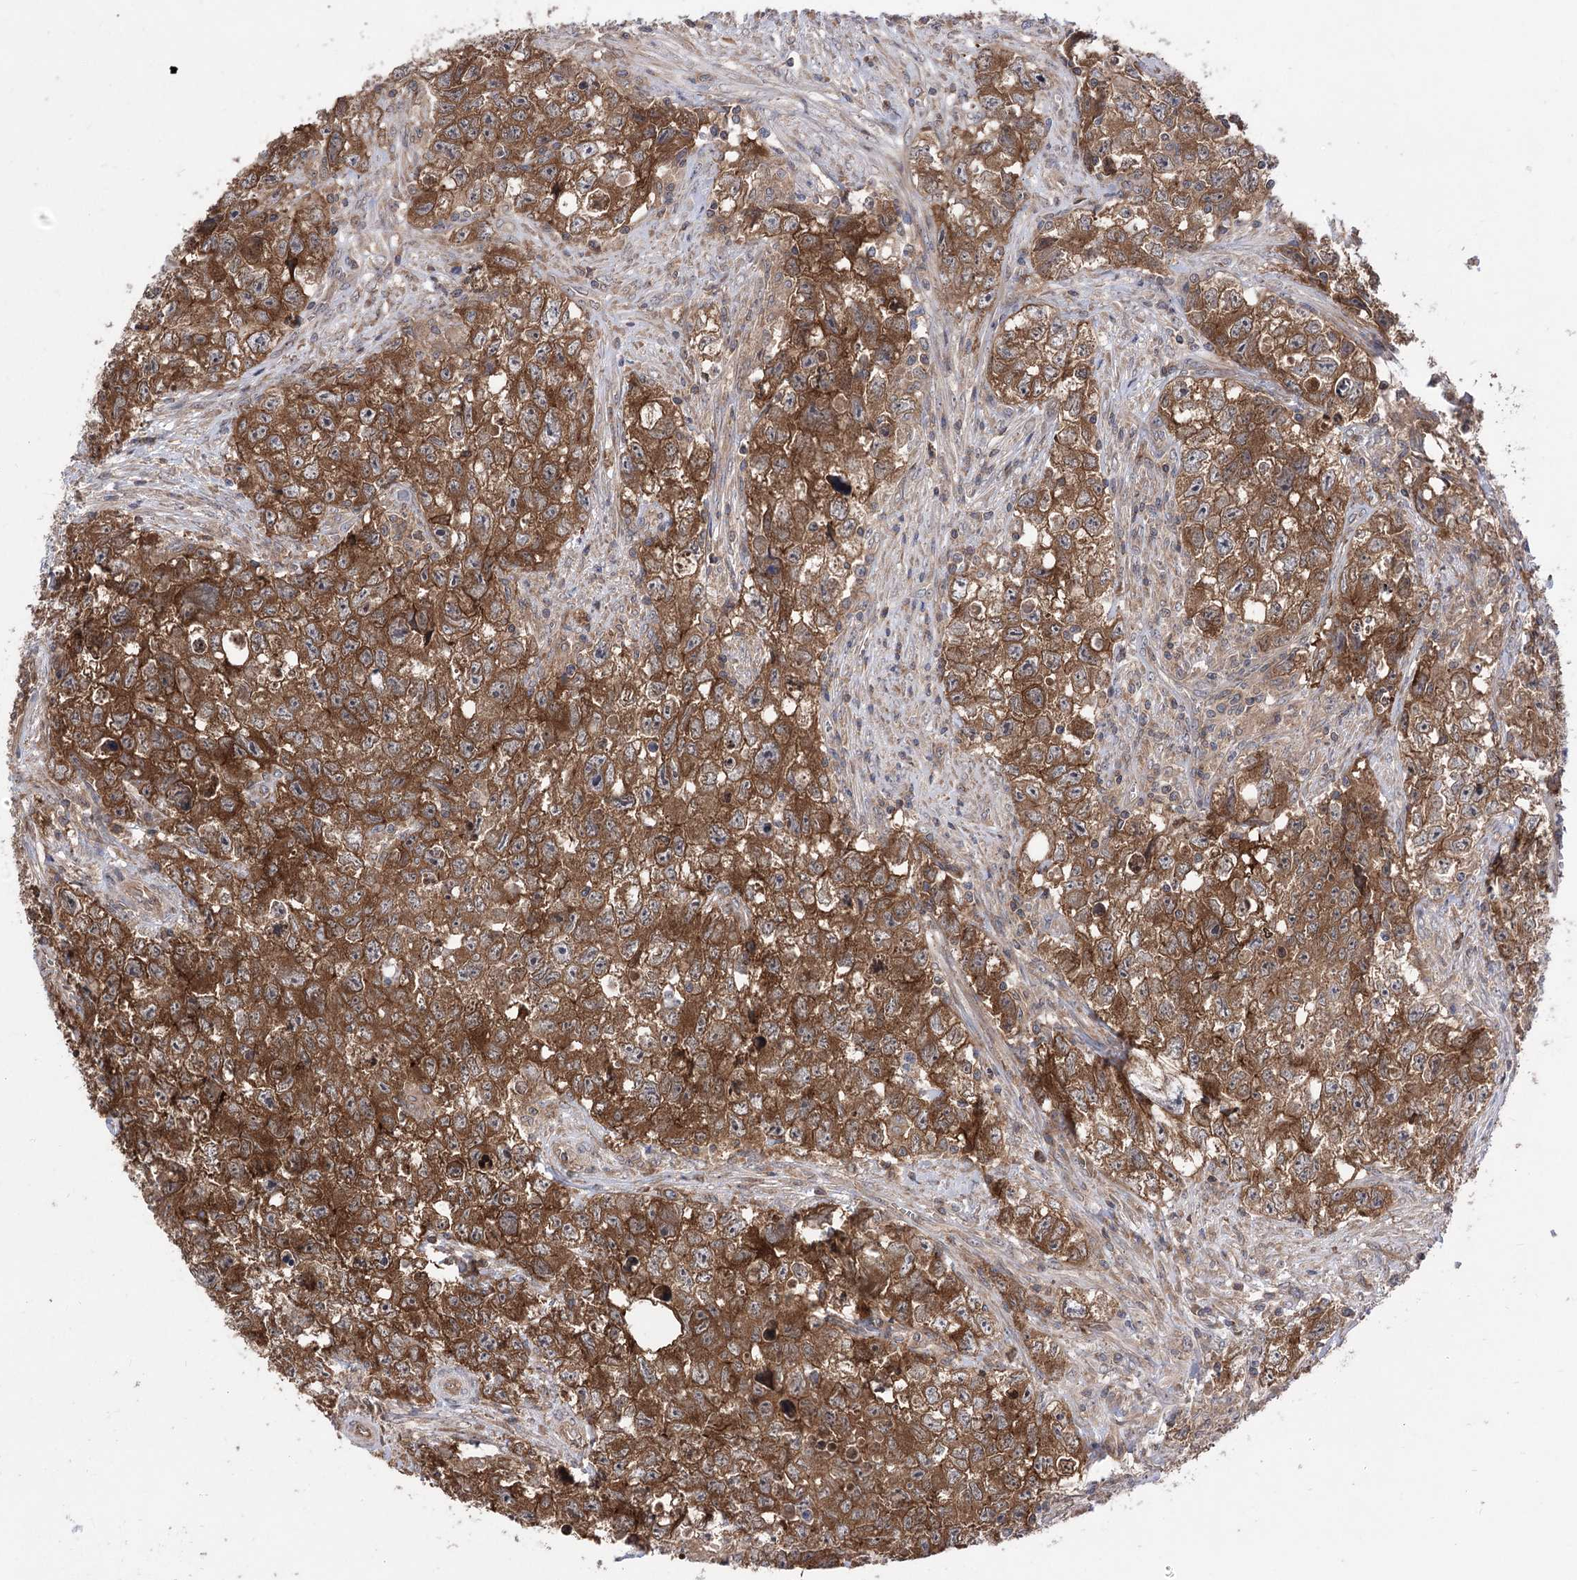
{"staining": {"intensity": "moderate", "quantity": ">75%", "location": "cytoplasmic/membranous"}, "tissue": "testis cancer", "cell_type": "Tumor cells", "image_type": "cancer", "snomed": [{"axis": "morphology", "description": "Seminoma, NOS"}, {"axis": "morphology", "description": "Carcinoma, Embryonal, NOS"}, {"axis": "topography", "description": "Testis"}], "caption": "Brown immunohistochemical staining in testis embryonal carcinoma demonstrates moderate cytoplasmic/membranous expression in approximately >75% of tumor cells.", "gene": "XYLB", "patient": {"sex": "male", "age": 43}}